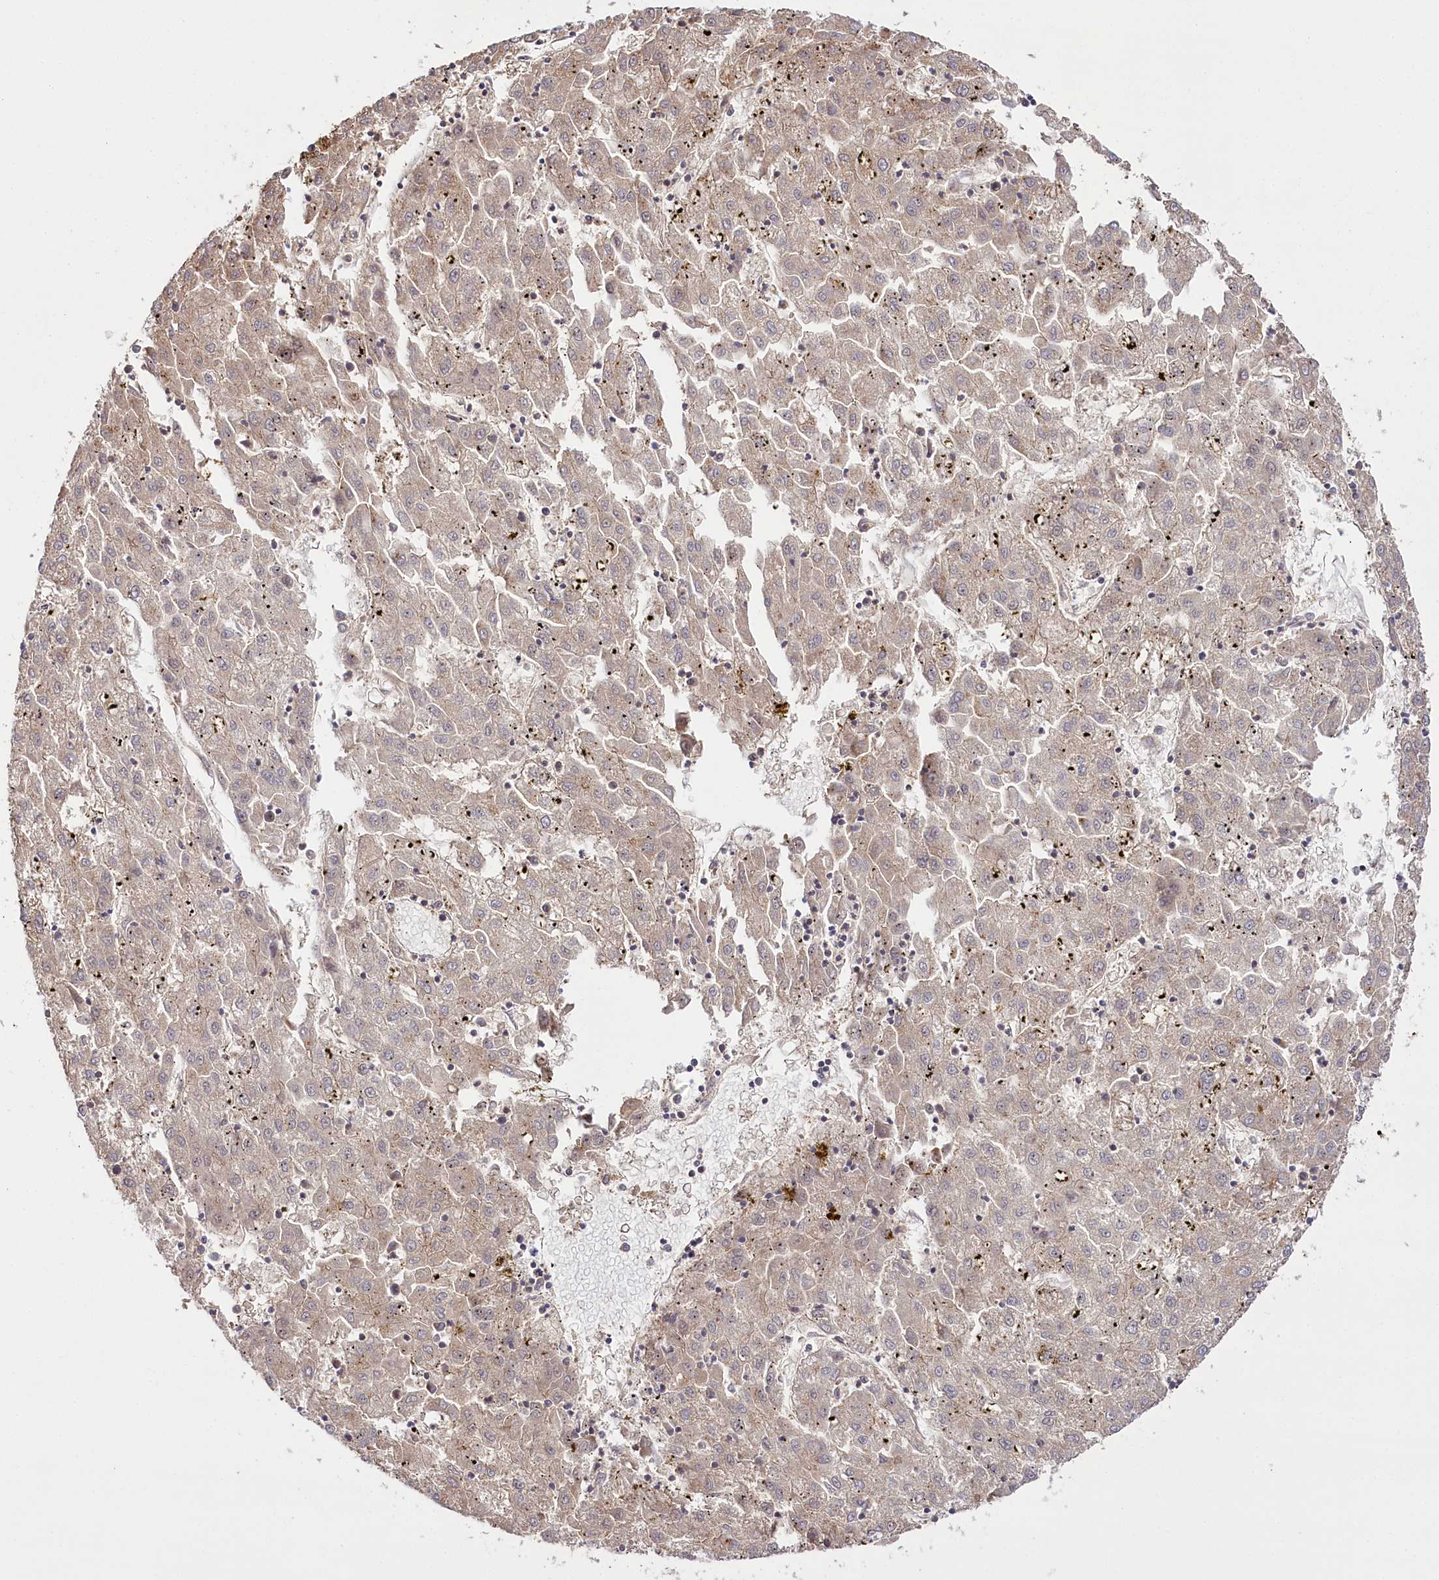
{"staining": {"intensity": "weak", "quantity": "<25%", "location": "cytoplasmic/membranous"}, "tissue": "liver cancer", "cell_type": "Tumor cells", "image_type": "cancer", "snomed": [{"axis": "morphology", "description": "Carcinoma, Hepatocellular, NOS"}, {"axis": "topography", "description": "Liver"}], "caption": "A micrograph of human liver cancer is negative for staining in tumor cells.", "gene": "CCDC91", "patient": {"sex": "male", "age": 72}}